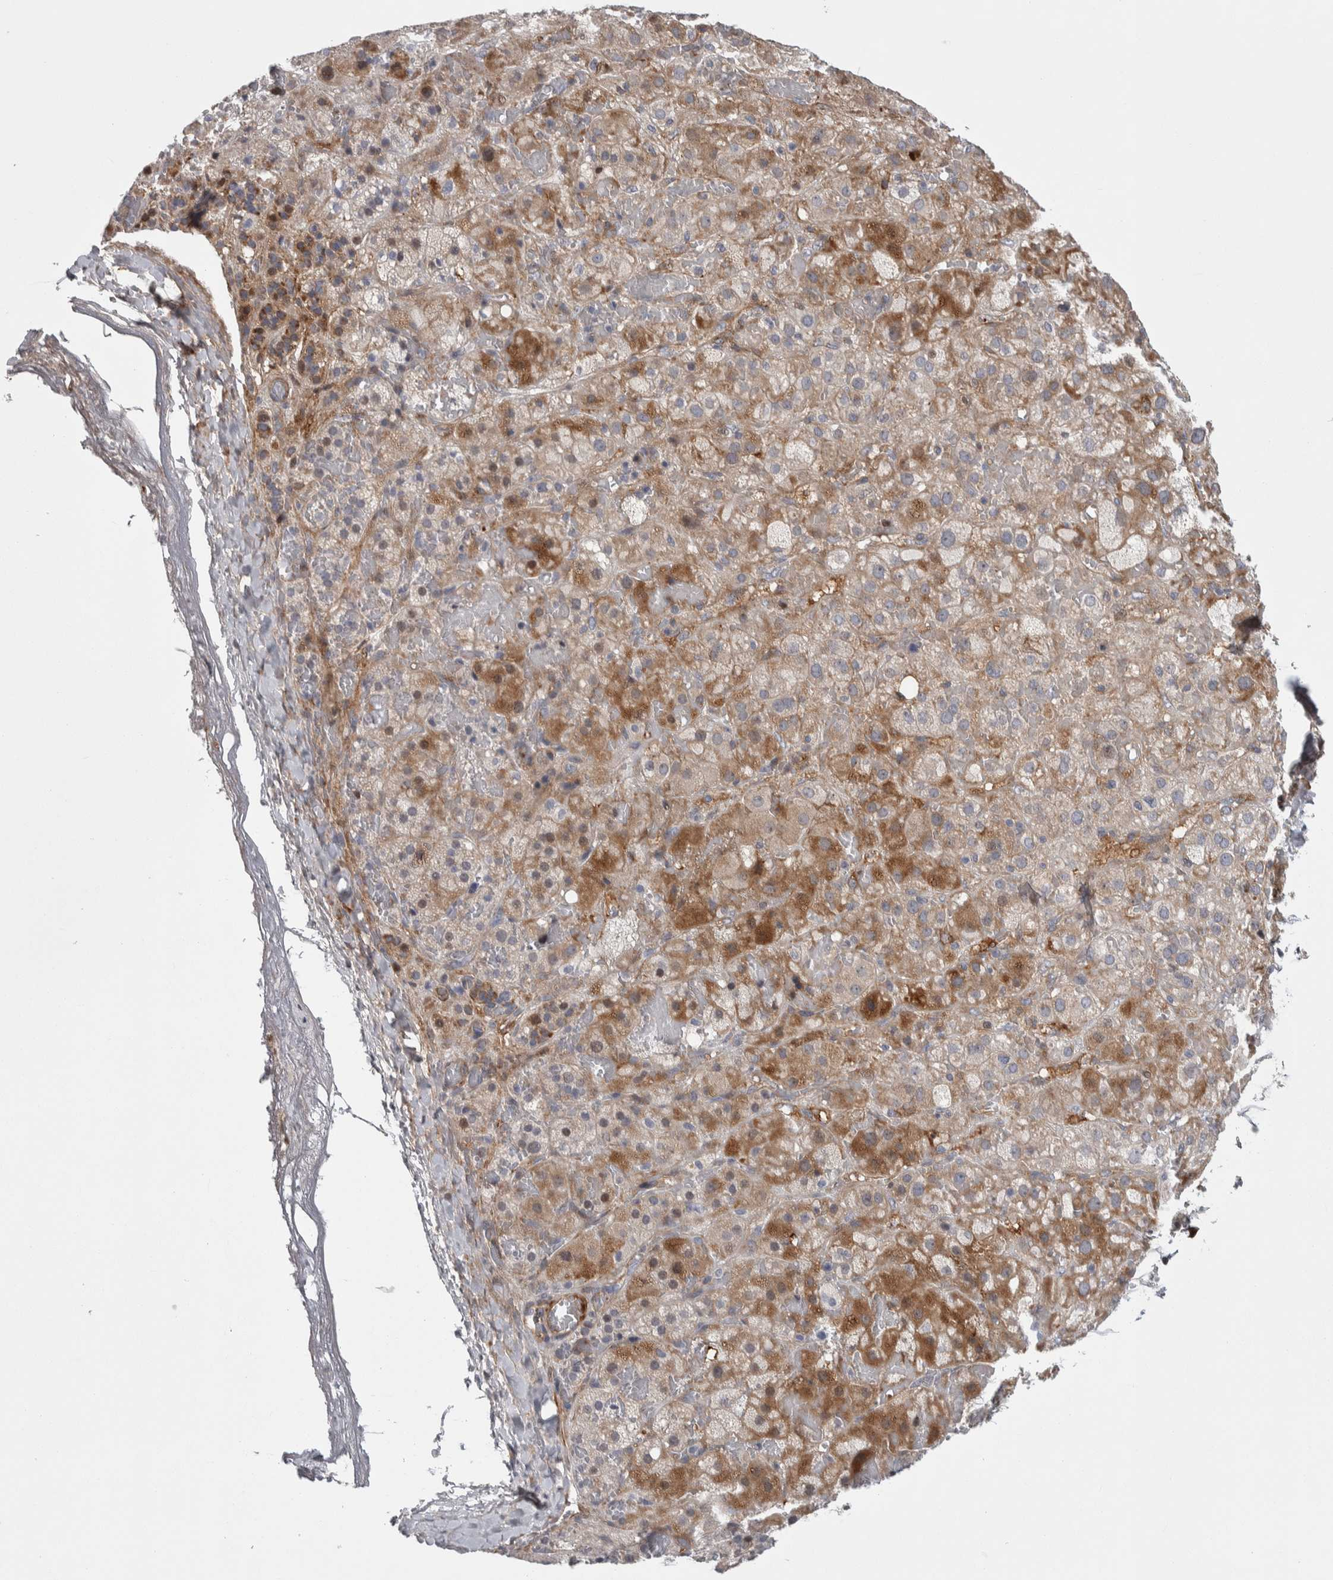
{"staining": {"intensity": "moderate", "quantity": "25%-75%", "location": "cytoplasmic/membranous"}, "tissue": "adrenal gland", "cell_type": "Glandular cells", "image_type": "normal", "snomed": [{"axis": "morphology", "description": "Normal tissue, NOS"}, {"axis": "topography", "description": "Adrenal gland"}], "caption": "High-magnification brightfield microscopy of normal adrenal gland stained with DAB (3,3'-diaminobenzidine) (brown) and counterstained with hematoxylin (blue). glandular cells exhibit moderate cytoplasmic/membranous positivity is appreciated in about25%-75% of cells. Using DAB (3,3'-diaminobenzidine) (brown) and hematoxylin (blue) stains, captured at high magnification using brightfield microscopy.", "gene": "PSMG3", "patient": {"sex": "female", "age": 47}}